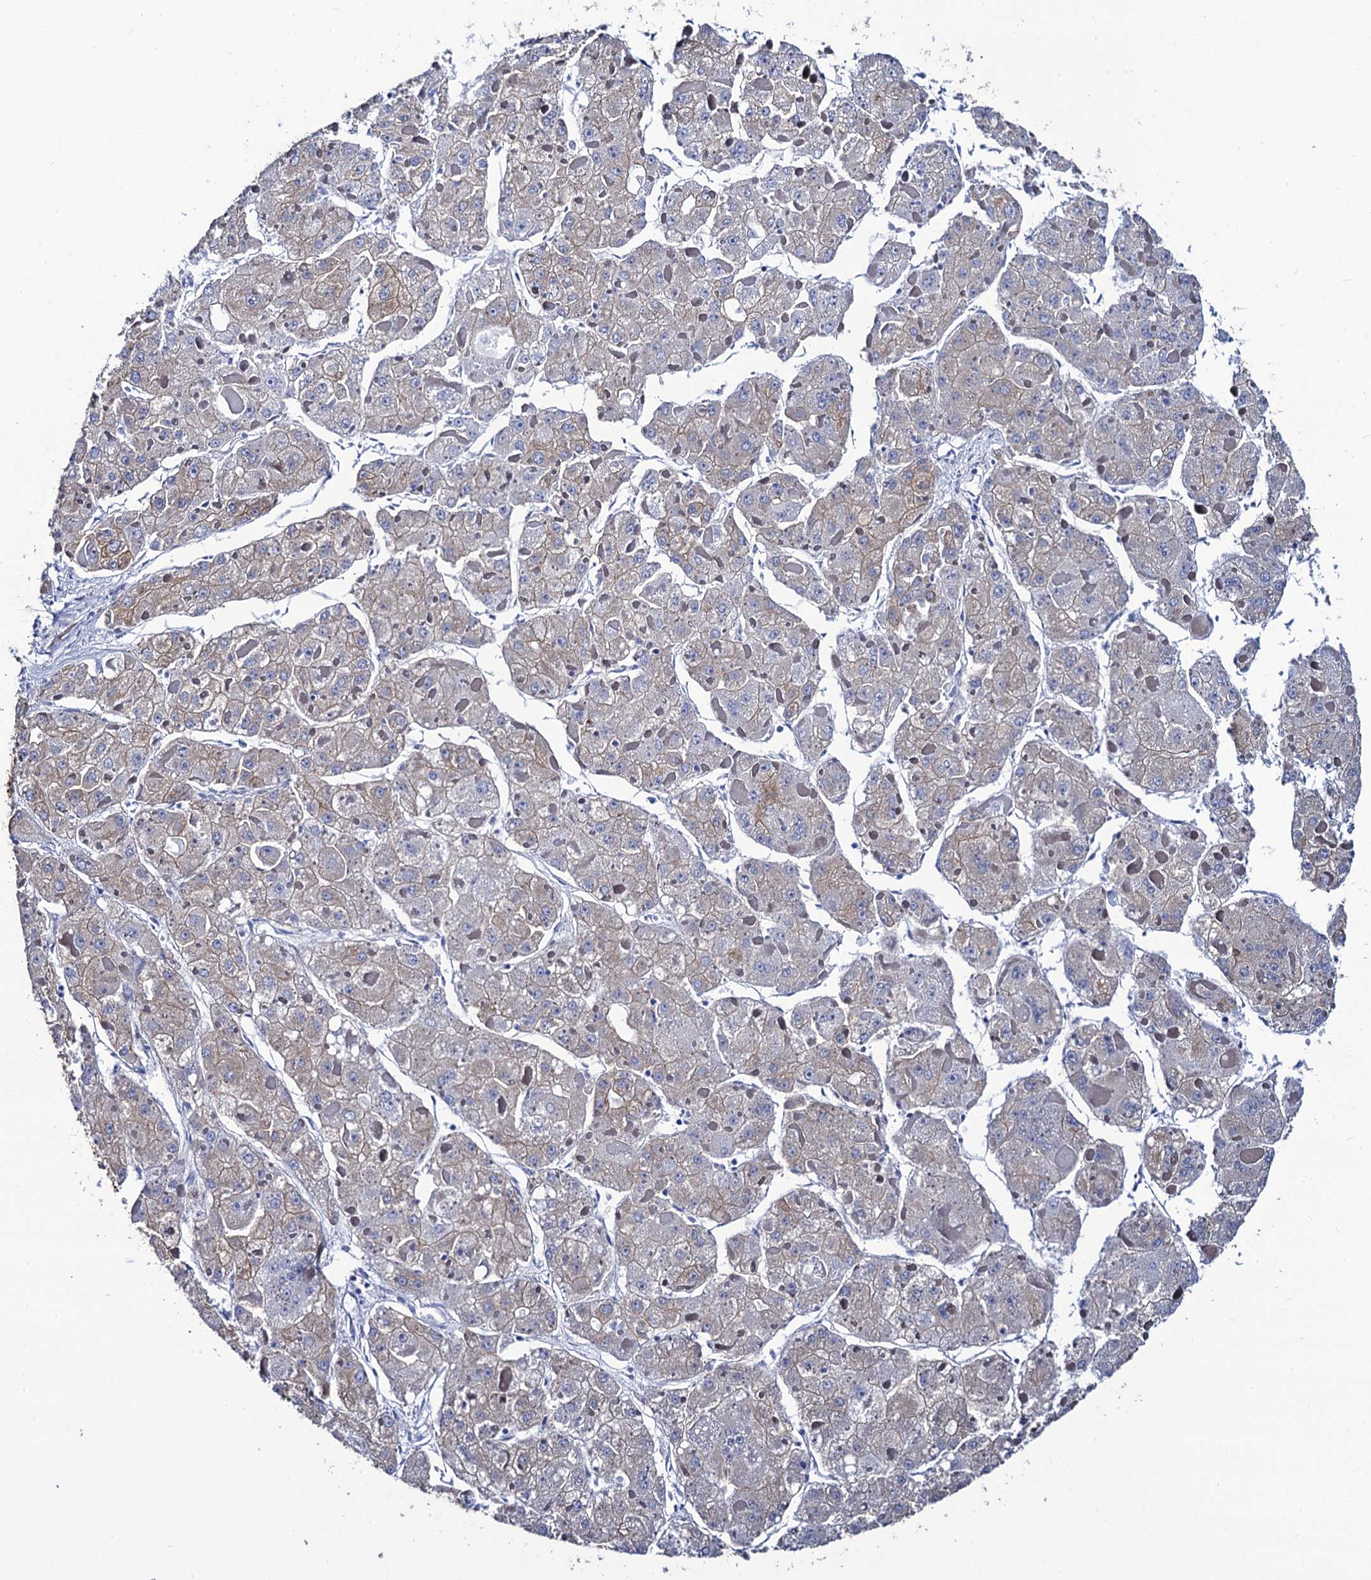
{"staining": {"intensity": "weak", "quantity": "25%-75%", "location": "cytoplasmic/membranous"}, "tissue": "liver cancer", "cell_type": "Tumor cells", "image_type": "cancer", "snomed": [{"axis": "morphology", "description": "Carcinoma, Hepatocellular, NOS"}, {"axis": "topography", "description": "Liver"}], "caption": "A brown stain highlights weak cytoplasmic/membranous positivity of a protein in hepatocellular carcinoma (liver) tumor cells. Nuclei are stained in blue.", "gene": "RAB3IP", "patient": {"sex": "female", "age": 73}}